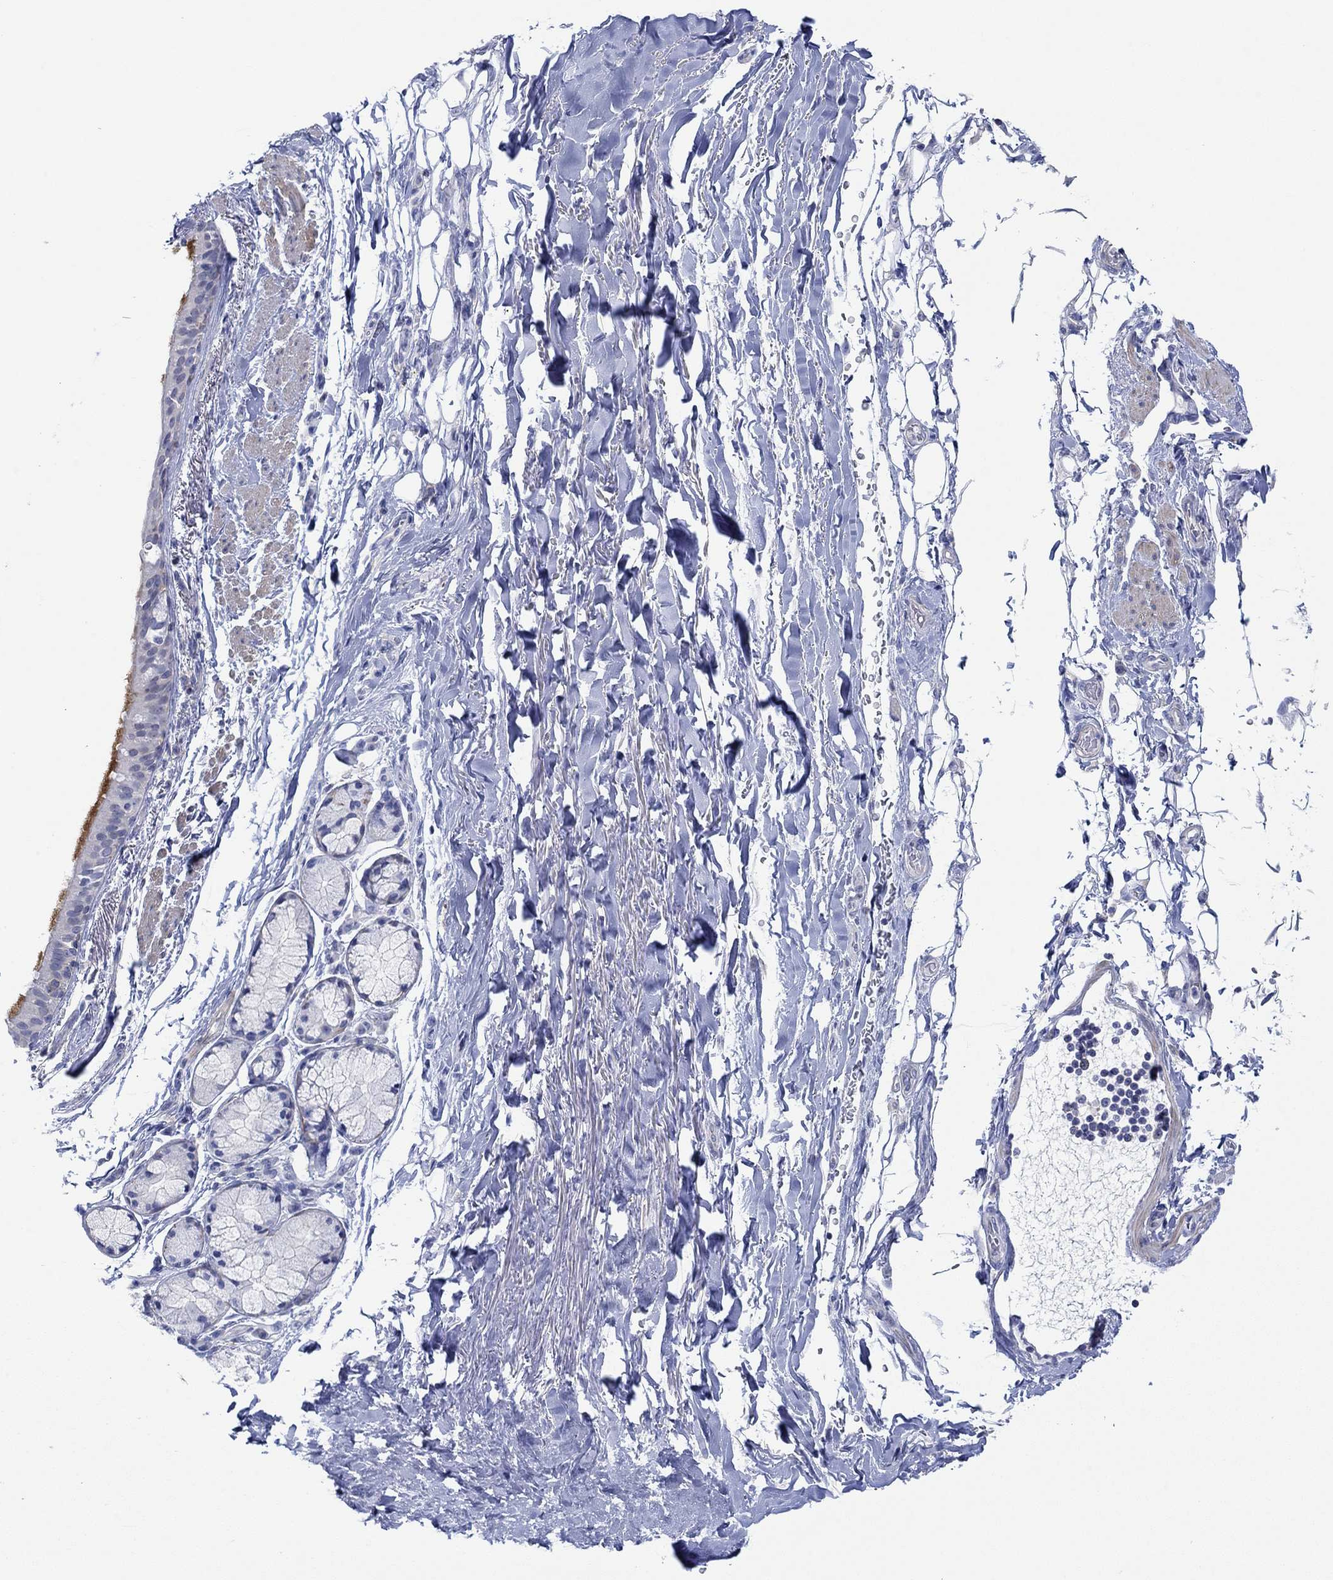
{"staining": {"intensity": "strong", "quantity": "25%-75%", "location": "cytoplasmic/membranous"}, "tissue": "bronchus", "cell_type": "Respiratory epithelial cells", "image_type": "normal", "snomed": [{"axis": "morphology", "description": "Normal tissue, NOS"}, {"axis": "morphology", "description": "Squamous cell carcinoma, NOS"}, {"axis": "topography", "description": "Bronchus"}, {"axis": "topography", "description": "Lung"}], "caption": "A brown stain shows strong cytoplasmic/membranous positivity of a protein in respiratory epithelial cells of benign bronchus. (Stains: DAB in brown, nuclei in blue, Microscopy: brightfield microscopy at high magnification).", "gene": "PPIL6", "patient": {"sex": "male", "age": 69}}